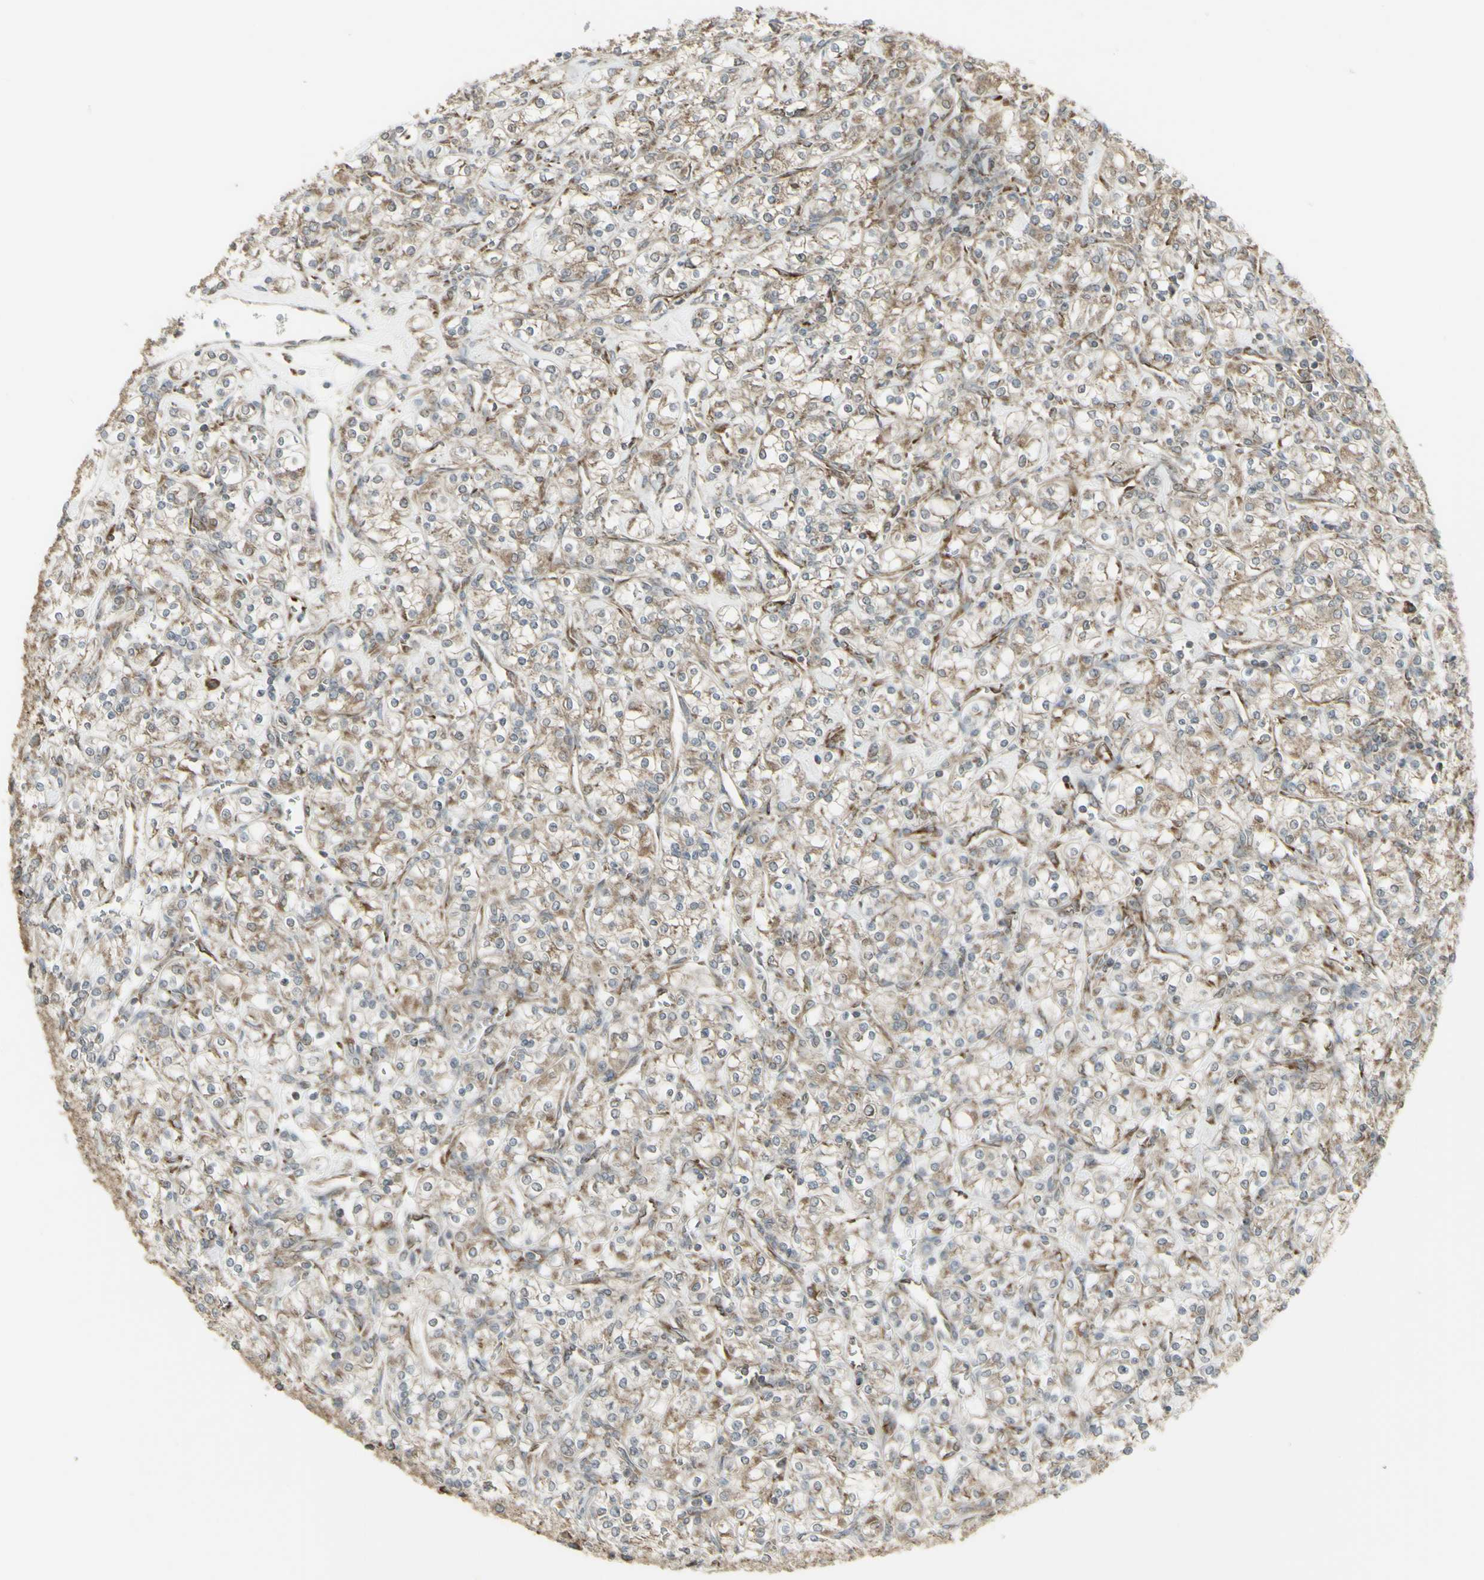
{"staining": {"intensity": "weak", "quantity": ">75%", "location": "cytoplasmic/membranous"}, "tissue": "renal cancer", "cell_type": "Tumor cells", "image_type": "cancer", "snomed": [{"axis": "morphology", "description": "Adenocarcinoma, NOS"}, {"axis": "topography", "description": "Kidney"}], "caption": "Human adenocarcinoma (renal) stained with a brown dye exhibits weak cytoplasmic/membranous positive positivity in approximately >75% of tumor cells.", "gene": "FKBP3", "patient": {"sex": "male", "age": 77}}